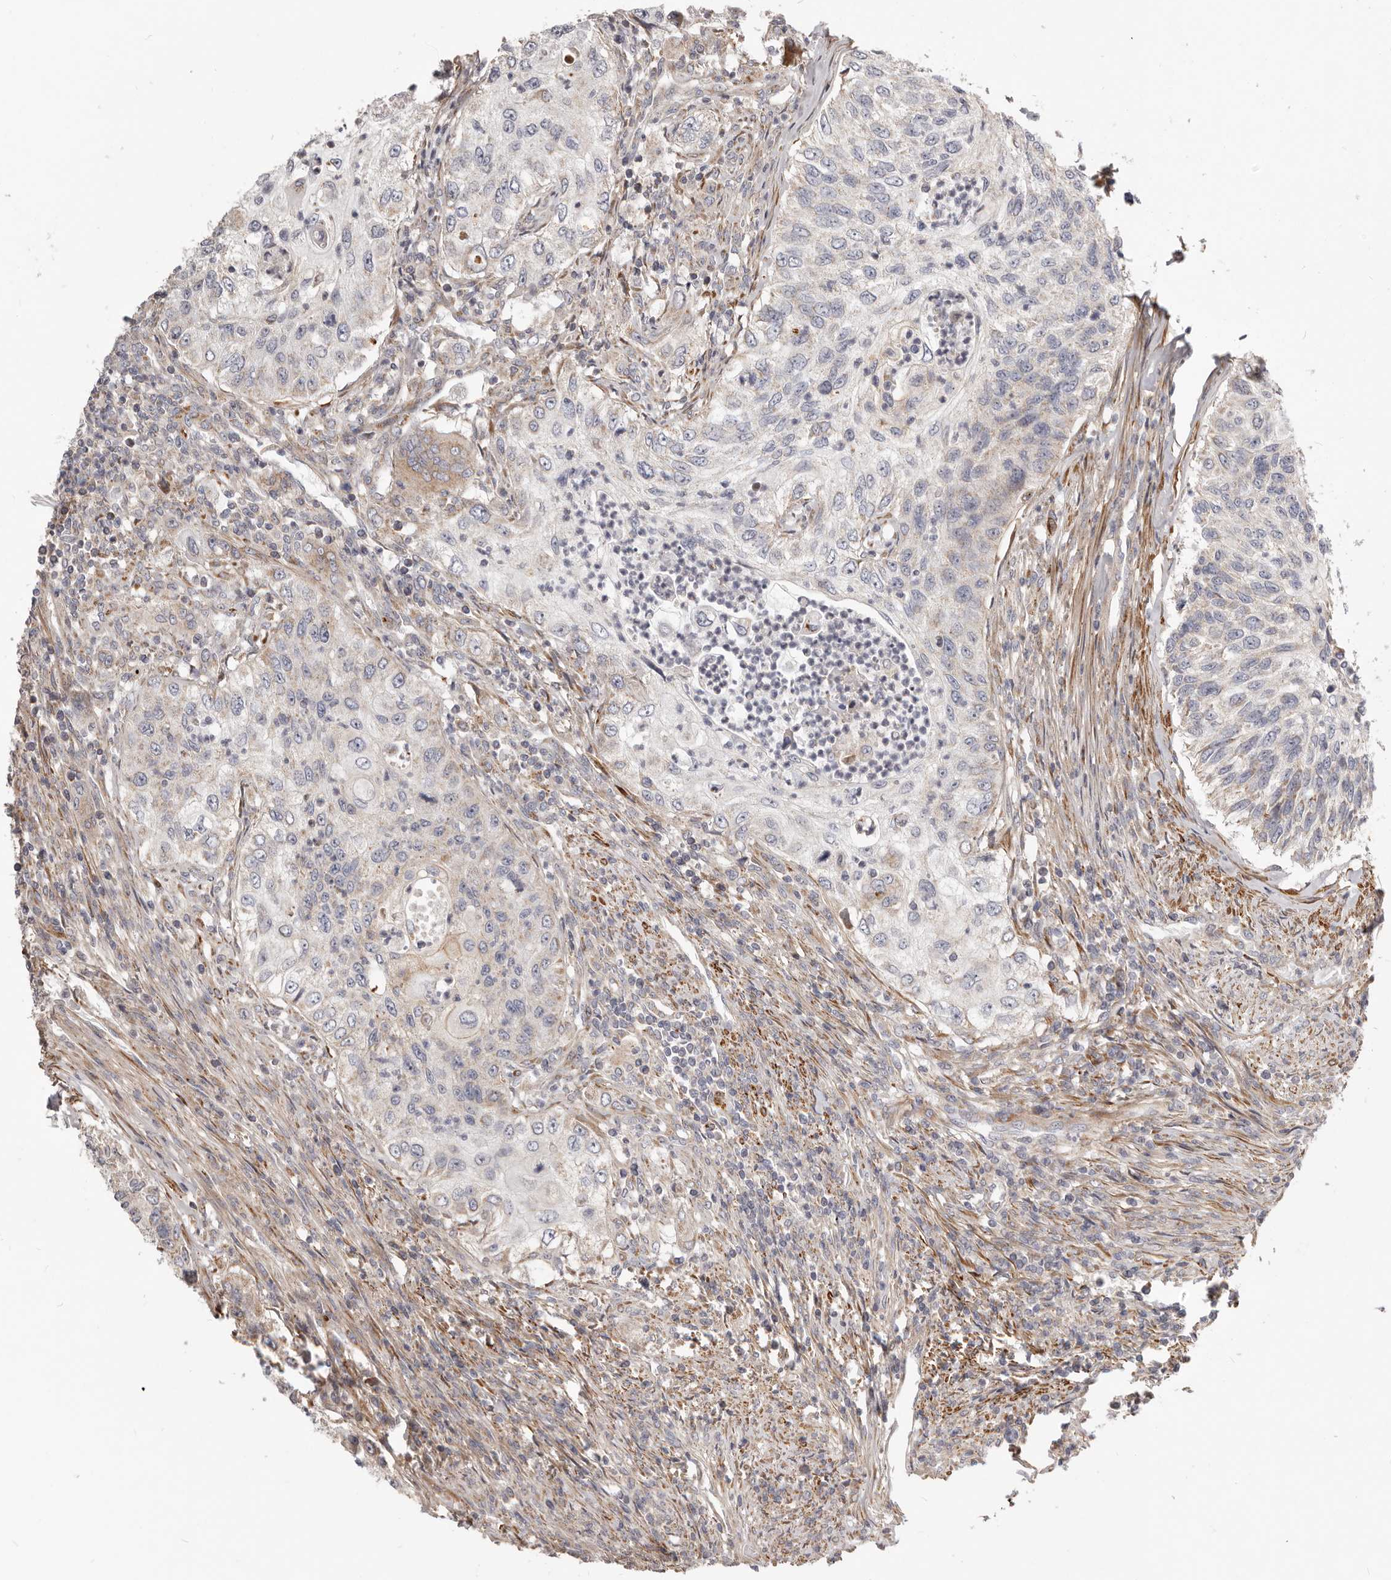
{"staining": {"intensity": "weak", "quantity": "<25%", "location": "cytoplasmic/membranous"}, "tissue": "urothelial cancer", "cell_type": "Tumor cells", "image_type": "cancer", "snomed": [{"axis": "morphology", "description": "Urothelial carcinoma, High grade"}, {"axis": "topography", "description": "Urinary bladder"}], "caption": "A photomicrograph of human urothelial carcinoma (high-grade) is negative for staining in tumor cells.", "gene": "MRPS10", "patient": {"sex": "female", "age": 60}}